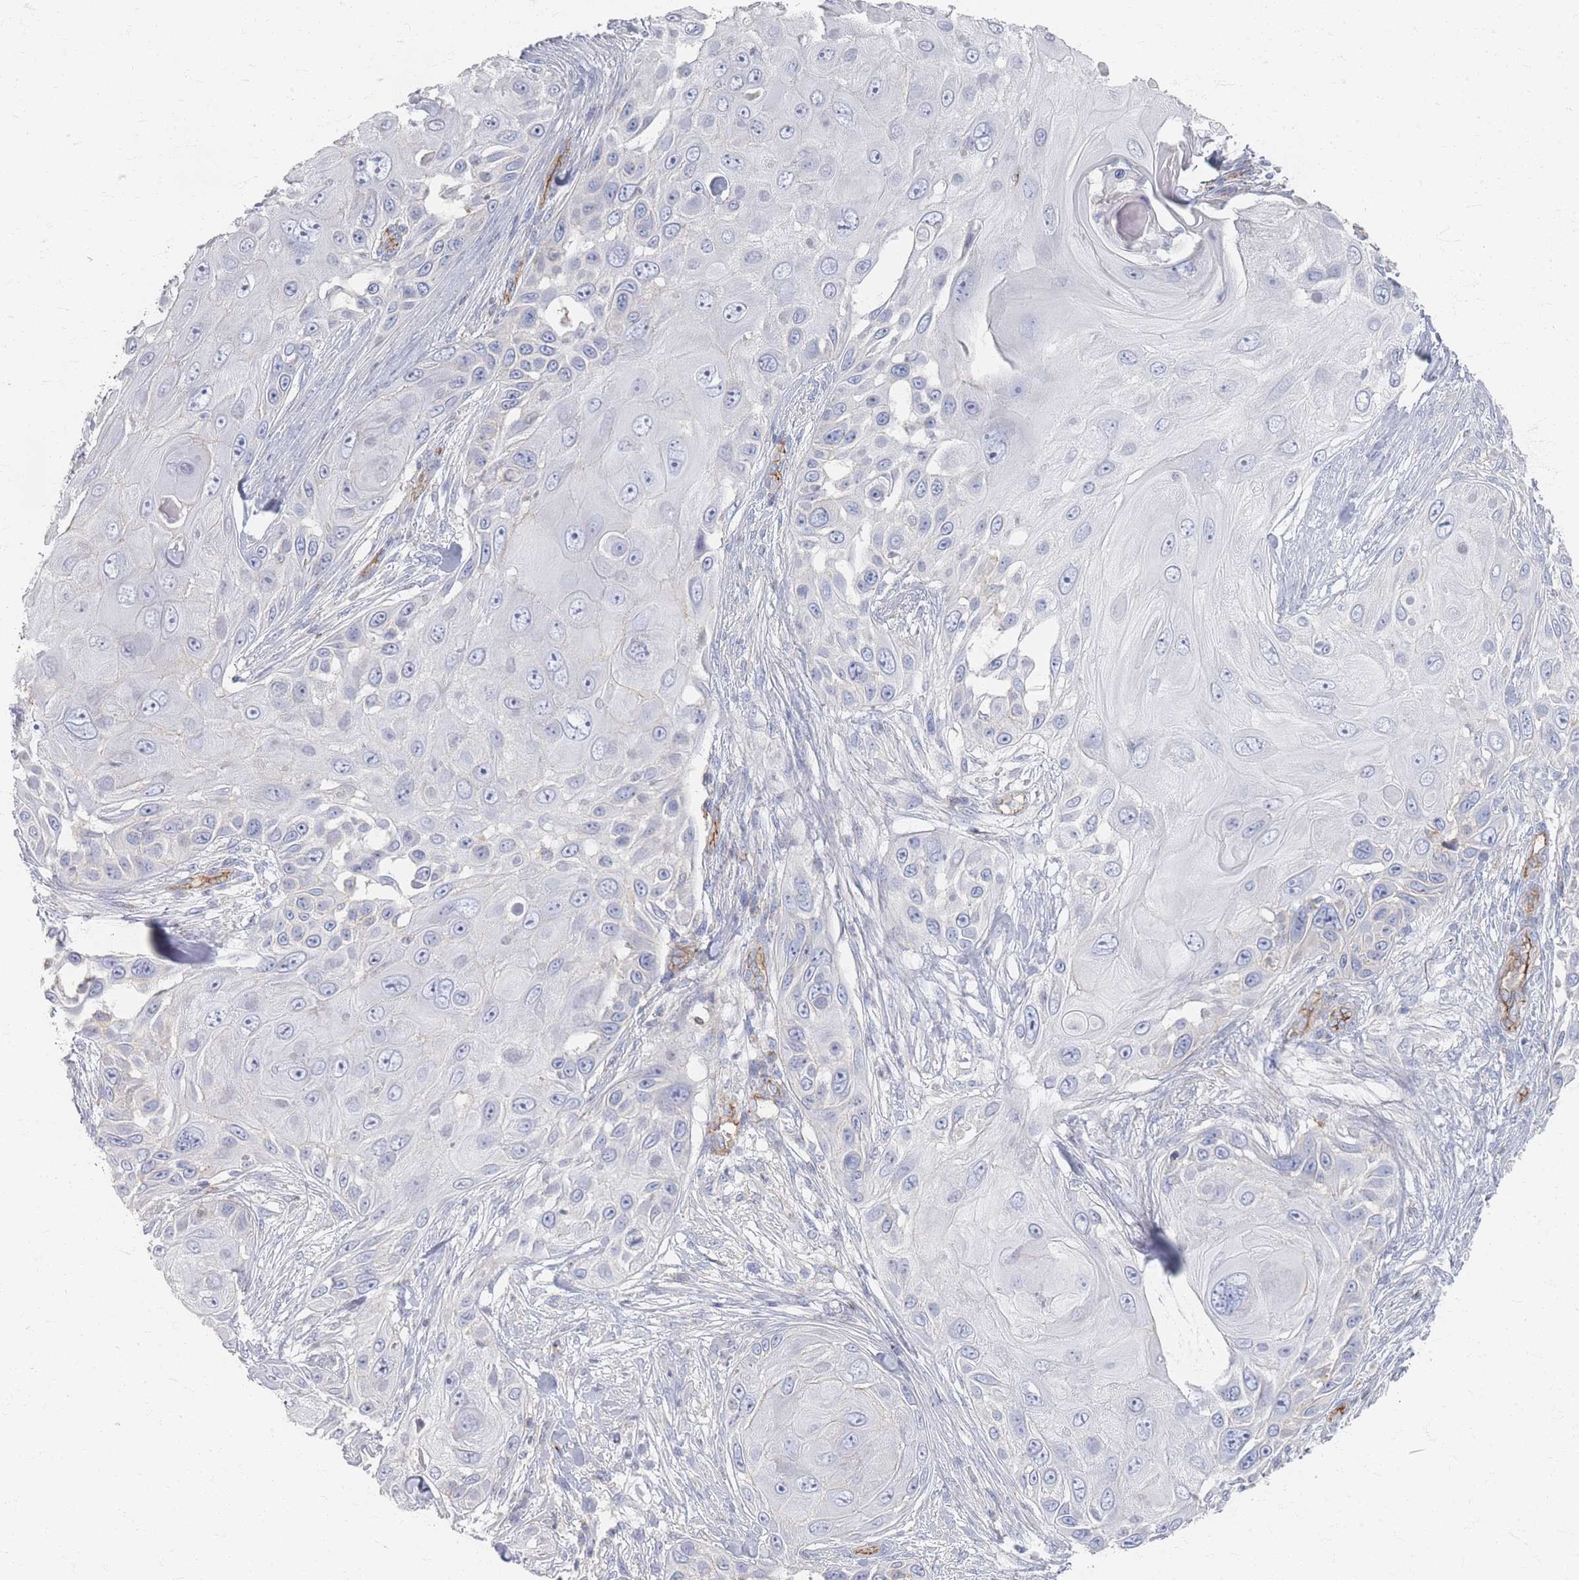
{"staining": {"intensity": "negative", "quantity": "none", "location": "none"}, "tissue": "skin cancer", "cell_type": "Tumor cells", "image_type": "cancer", "snomed": [{"axis": "morphology", "description": "Squamous cell carcinoma, NOS"}, {"axis": "topography", "description": "Skin"}], "caption": "Immunohistochemistry (IHC) of human skin squamous cell carcinoma demonstrates no expression in tumor cells.", "gene": "GNB1", "patient": {"sex": "female", "age": 44}}